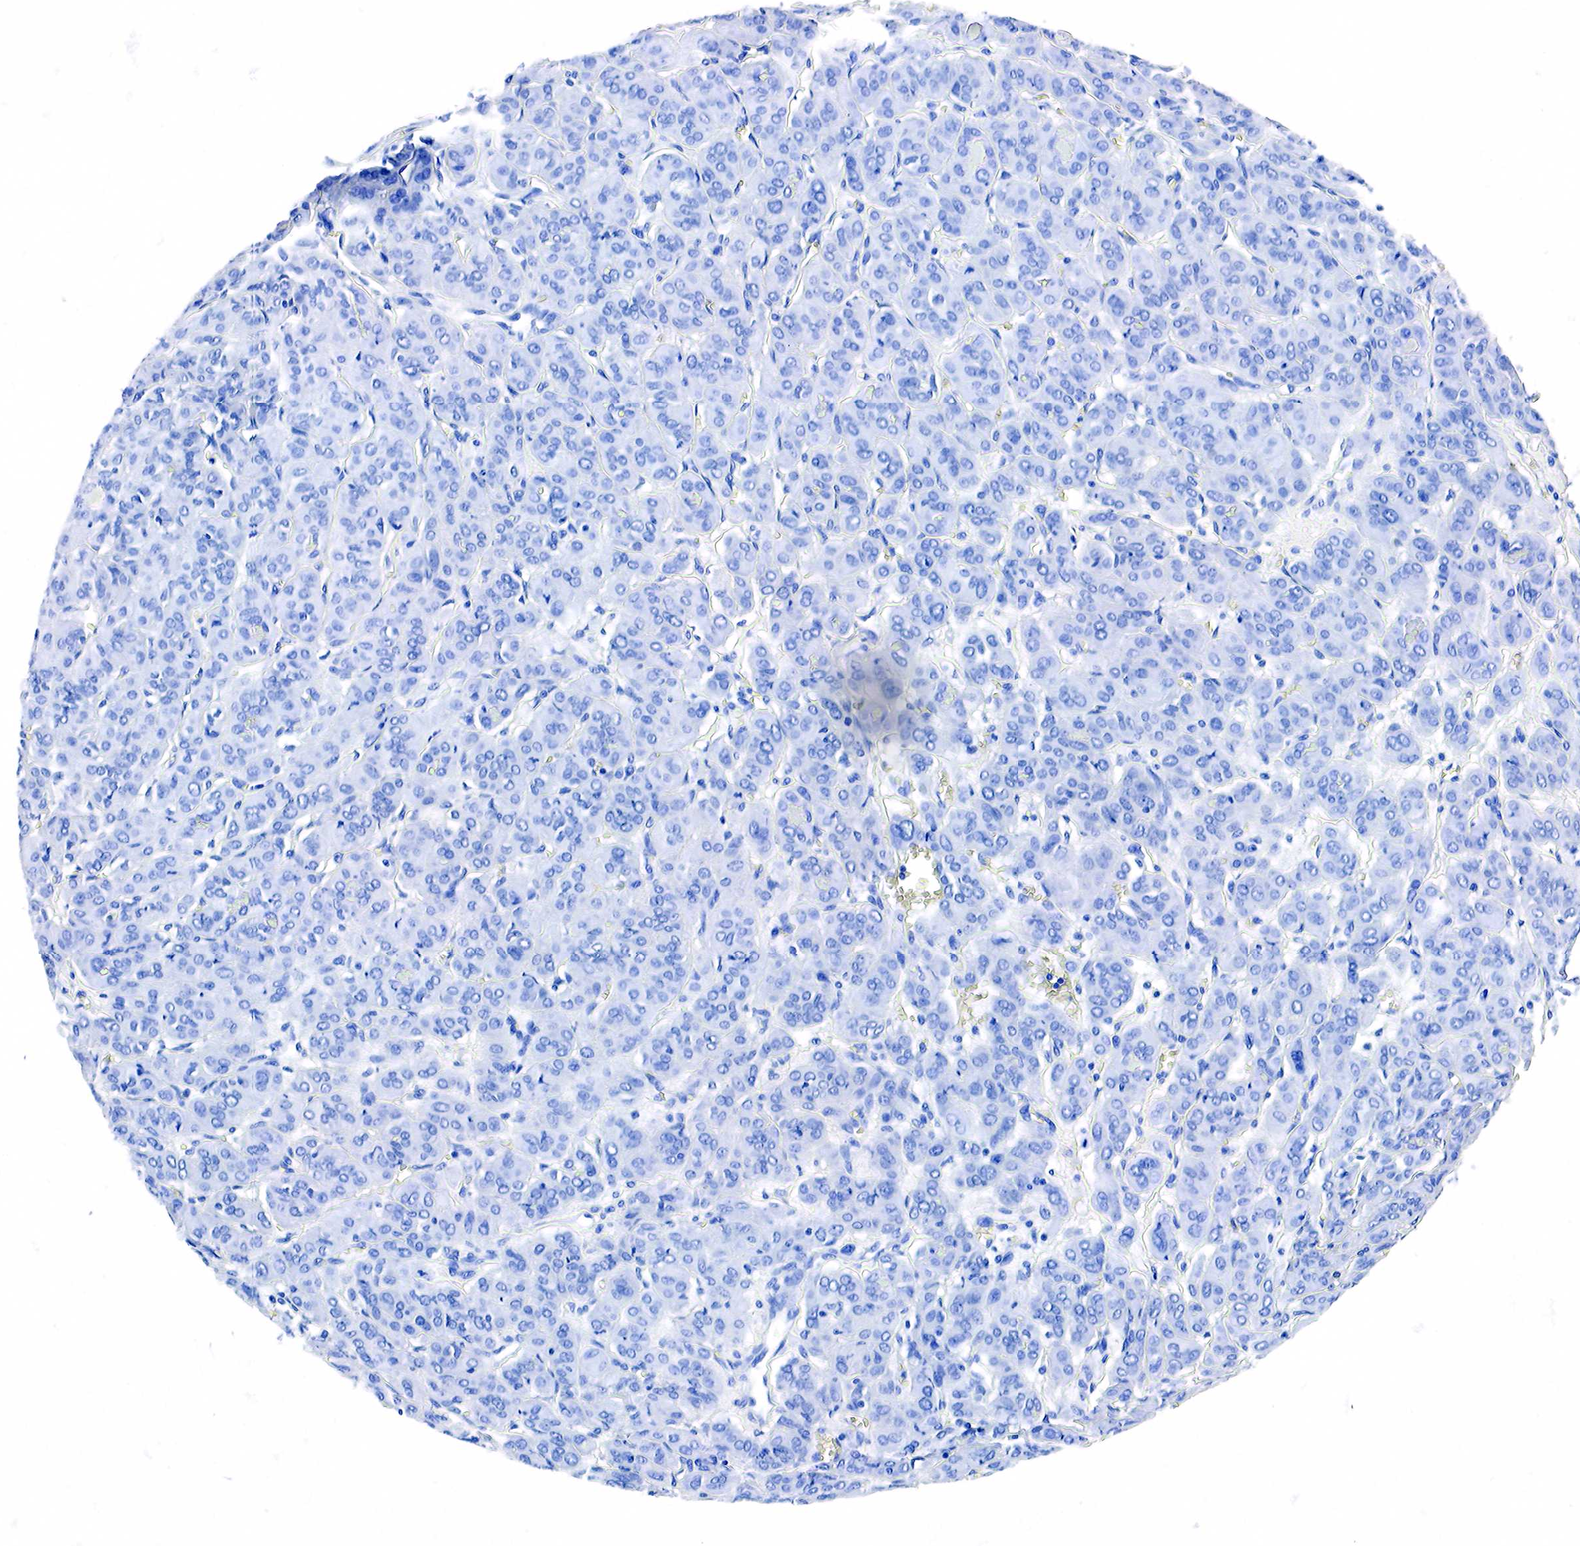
{"staining": {"intensity": "negative", "quantity": "none", "location": "none"}, "tissue": "thyroid cancer", "cell_type": "Tumor cells", "image_type": "cancer", "snomed": [{"axis": "morphology", "description": "Follicular adenoma carcinoma, NOS"}, {"axis": "topography", "description": "Thyroid gland"}], "caption": "IHC image of neoplastic tissue: thyroid cancer stained with DAB reveals no significant protein staining in tumor cells. The staining is performed using DAB (3,3'-diaminobenzidine) brown chromogen with nuclei counter-stained in using hematoxylin.", "gene": "ACP3", "patient": {"sex": "female", "age": 71}}